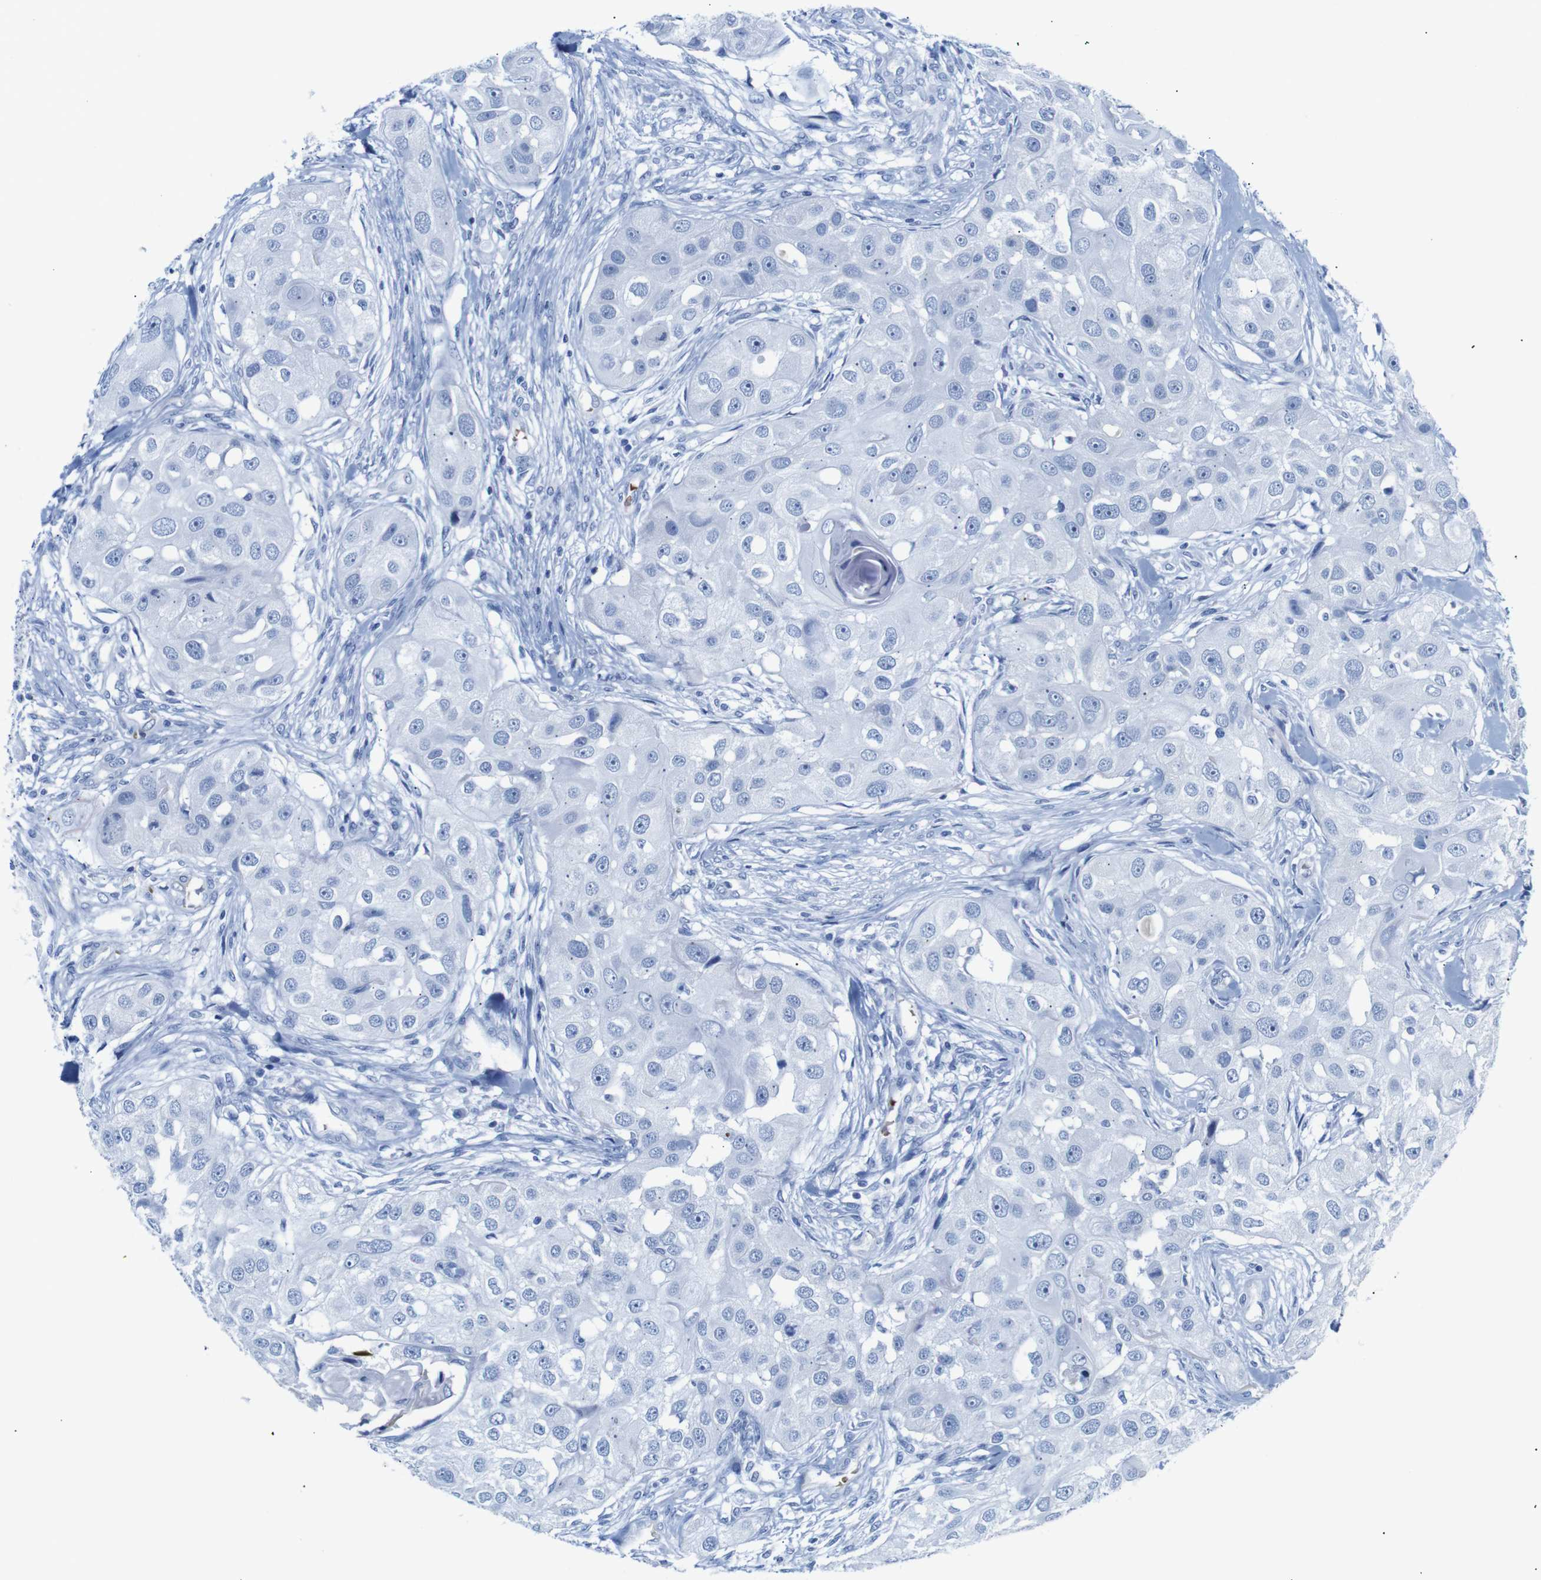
{"staining": {"intensity": "negative", "quantity": "none", "location": "none"}, "tissue": "head and neck cancer", "cell_type": "Tumor cells", "image_type": "cancer", "snomed": [{"axis": "morphology", "description": "Normal tissue, NOS"}, {"axis": "morphology", "description": "Squamous cell carcinoma, NOS"}, {"axis": "topography", "description": "Skeletal muscle"}, {"axis": "topography", "description": "Head-Neck"}], "caption": "Tumor cells are negative for brown protein staining in head and neck cancer.", "gene": "ERVMER34-1", "patient": {"sex": "male", "age": 51}}